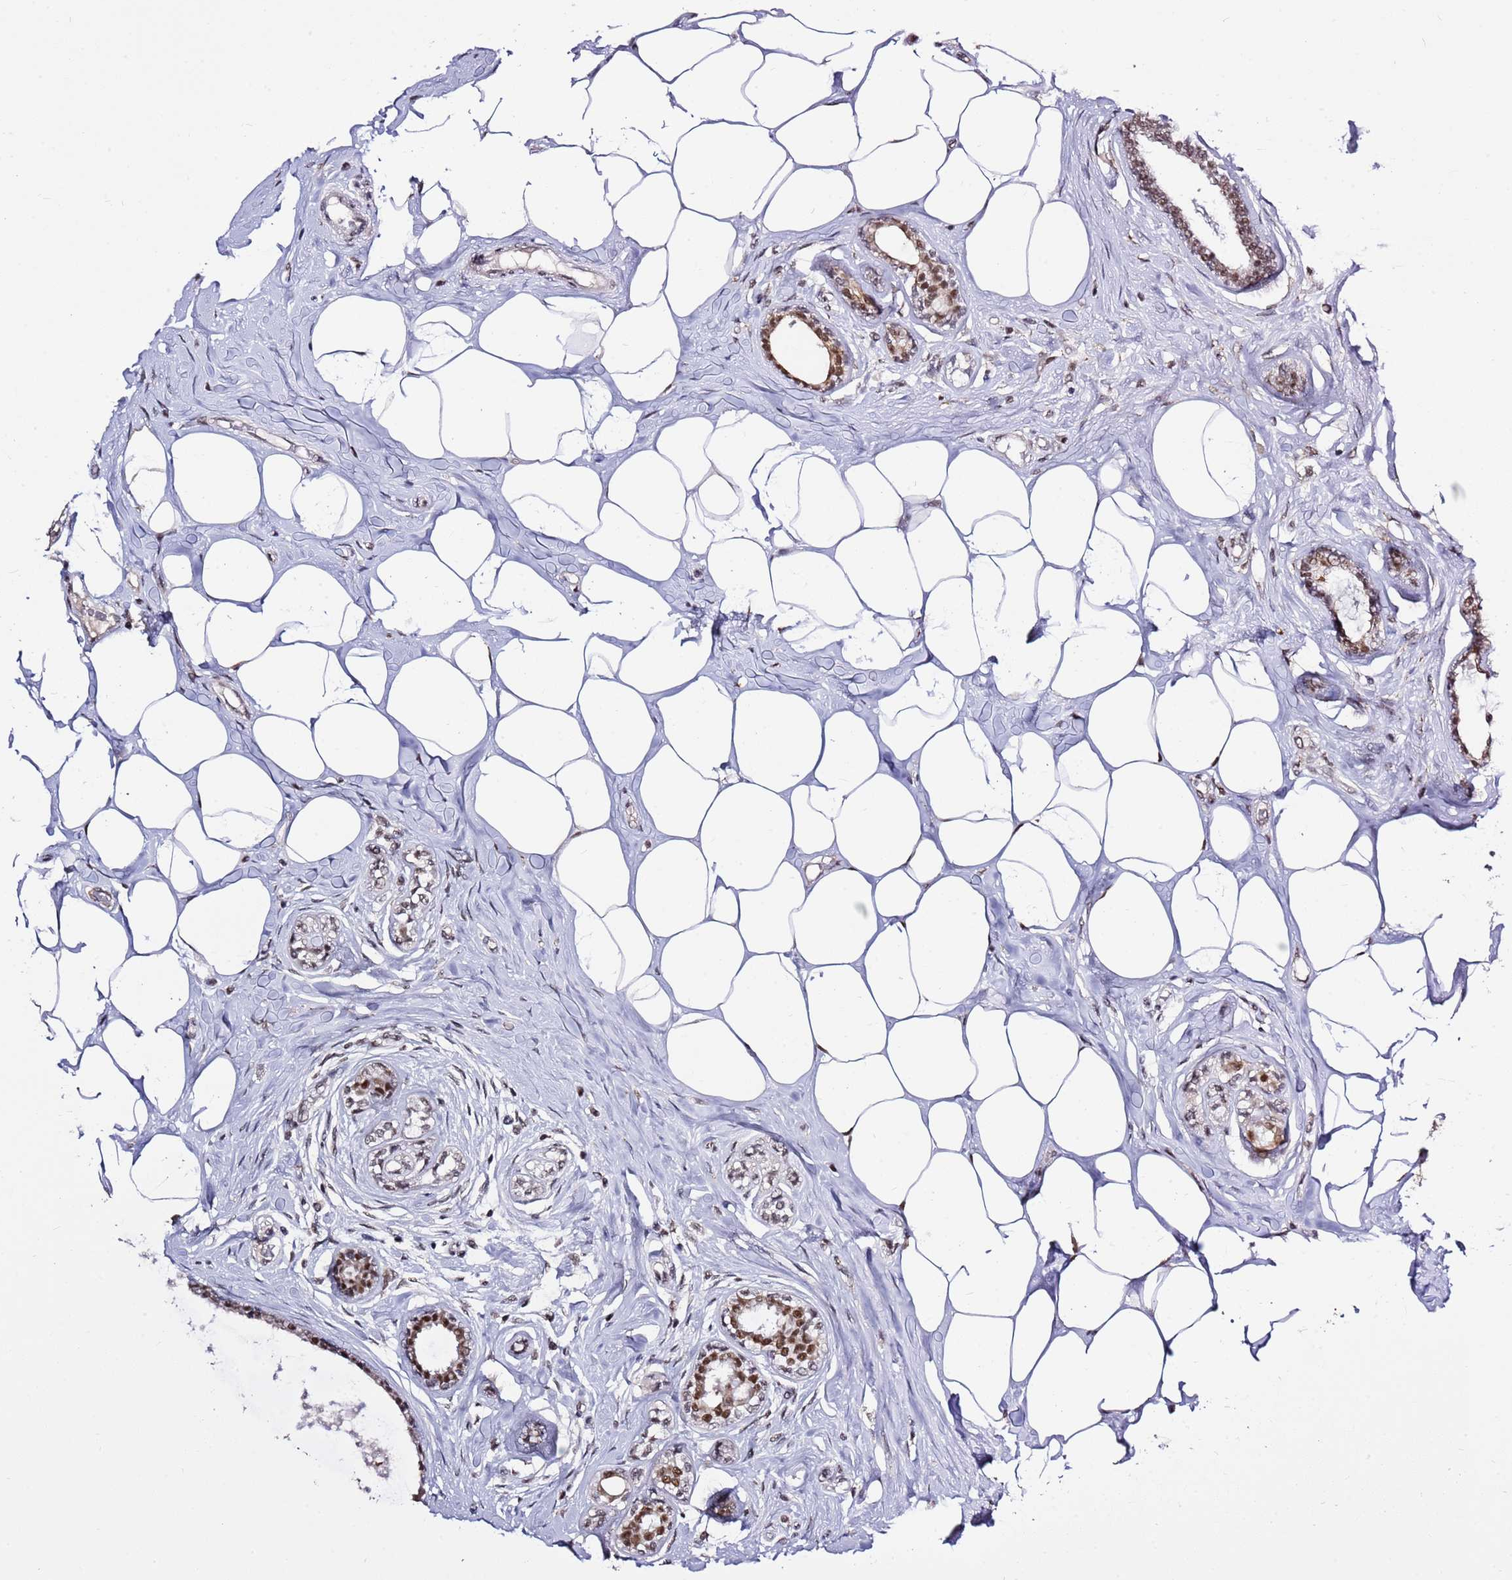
{"staining": {"intensity": "moderate", "quantity": ">75%", "location": "nuclear"}, "tissue": "breast cancer", "cell_type": "Tumor cells", "image_type": "cancer", "snomed": [{"axis": "morphology", "description": "Lobular carcinoma"}, {"axis": "topography", "description": "Breast"}], "caption": "This is a histology image of immunohistochemistry (IHC) staining of breast lobular carcinoma, which shows moderate expression in the nuclear of tumor cells.", "gene": "AKAP8L", "patient": {"sex": "female", "age": 51}}